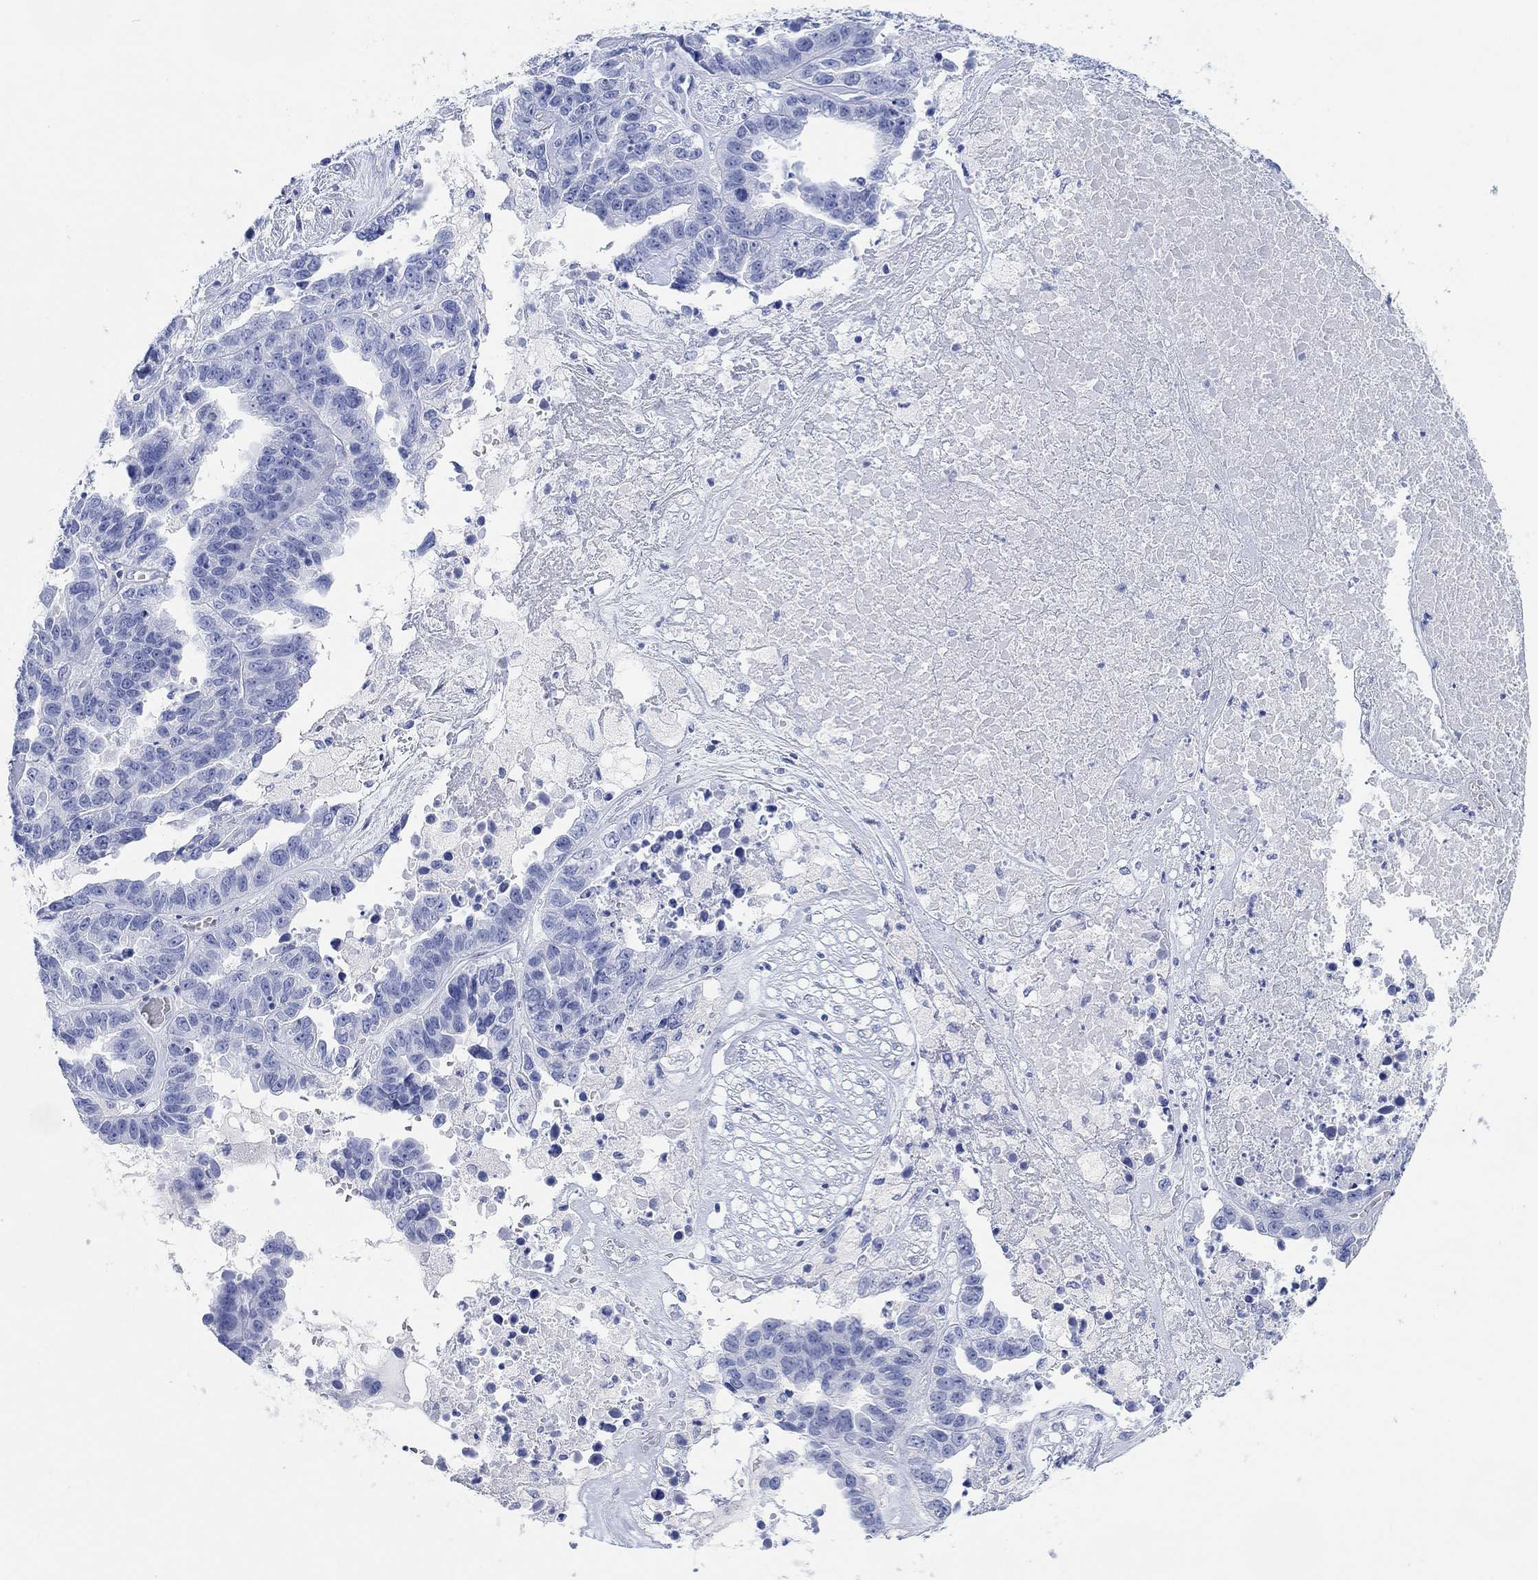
{"staining": {"intensity": "negative", "quantity": "none", "location": "none"}, "tissue": "ovarian cancer", "cell_type": "Tumor cells", "image_type": "cancer", "snomed": [{"axis": "morphology", "description": "Cystadenocarcinoma, serous, NOS"}, {"axis": "topography", "description": "Ovary"}], "caption": "Tumor cells are negative for brown protein staining in serous cystadenocarcinoma (ovarian).", "gene": "ANKRD33", "patient": {"sex": "female", "age": 87}}